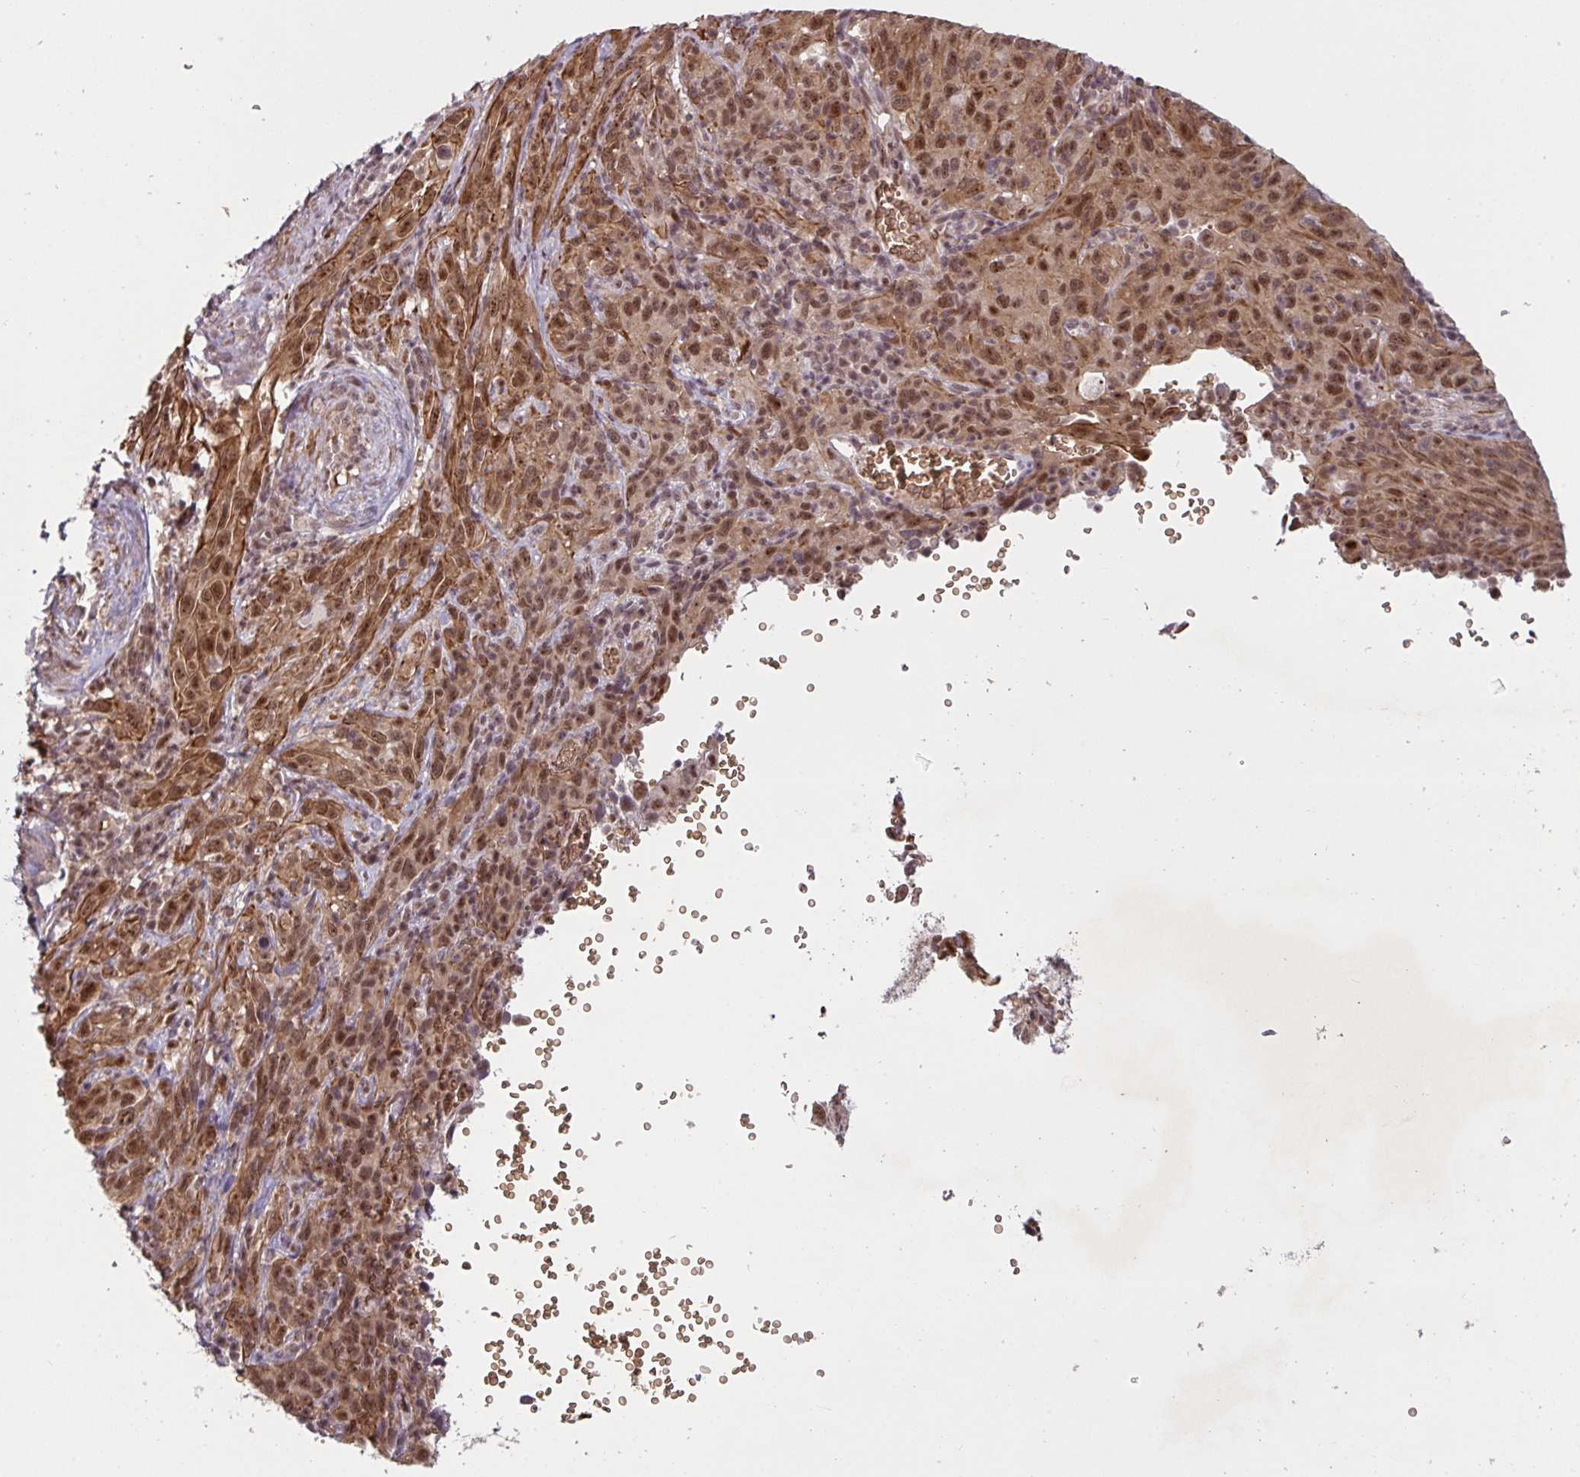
{"staining": {"intensity": "moderate", "quantity": ">75%", "location": "cytoplasmic/membranous,nuclear"}, "tissue": "cervical cancer", "cell_type": "Tumor cells", "image_type": "cancer", "snomed": [{"axis": "morphology", "description": "Normal tissue, NOS"}, {"axis": "morphology", "description": "Squamous cell carcinoma, NOS"}, {"axis": "topography", "description": "Cervix"}], "caption": "A high-resolution micrograph shows IHC staining of cervical cancer, which exhibits moderate cytoplasmic/membranous and nuclear positivity in approximately >75% of tumor cells.", "gene": "NLRP13", "patient": {"sex": "female", "age": 51}}